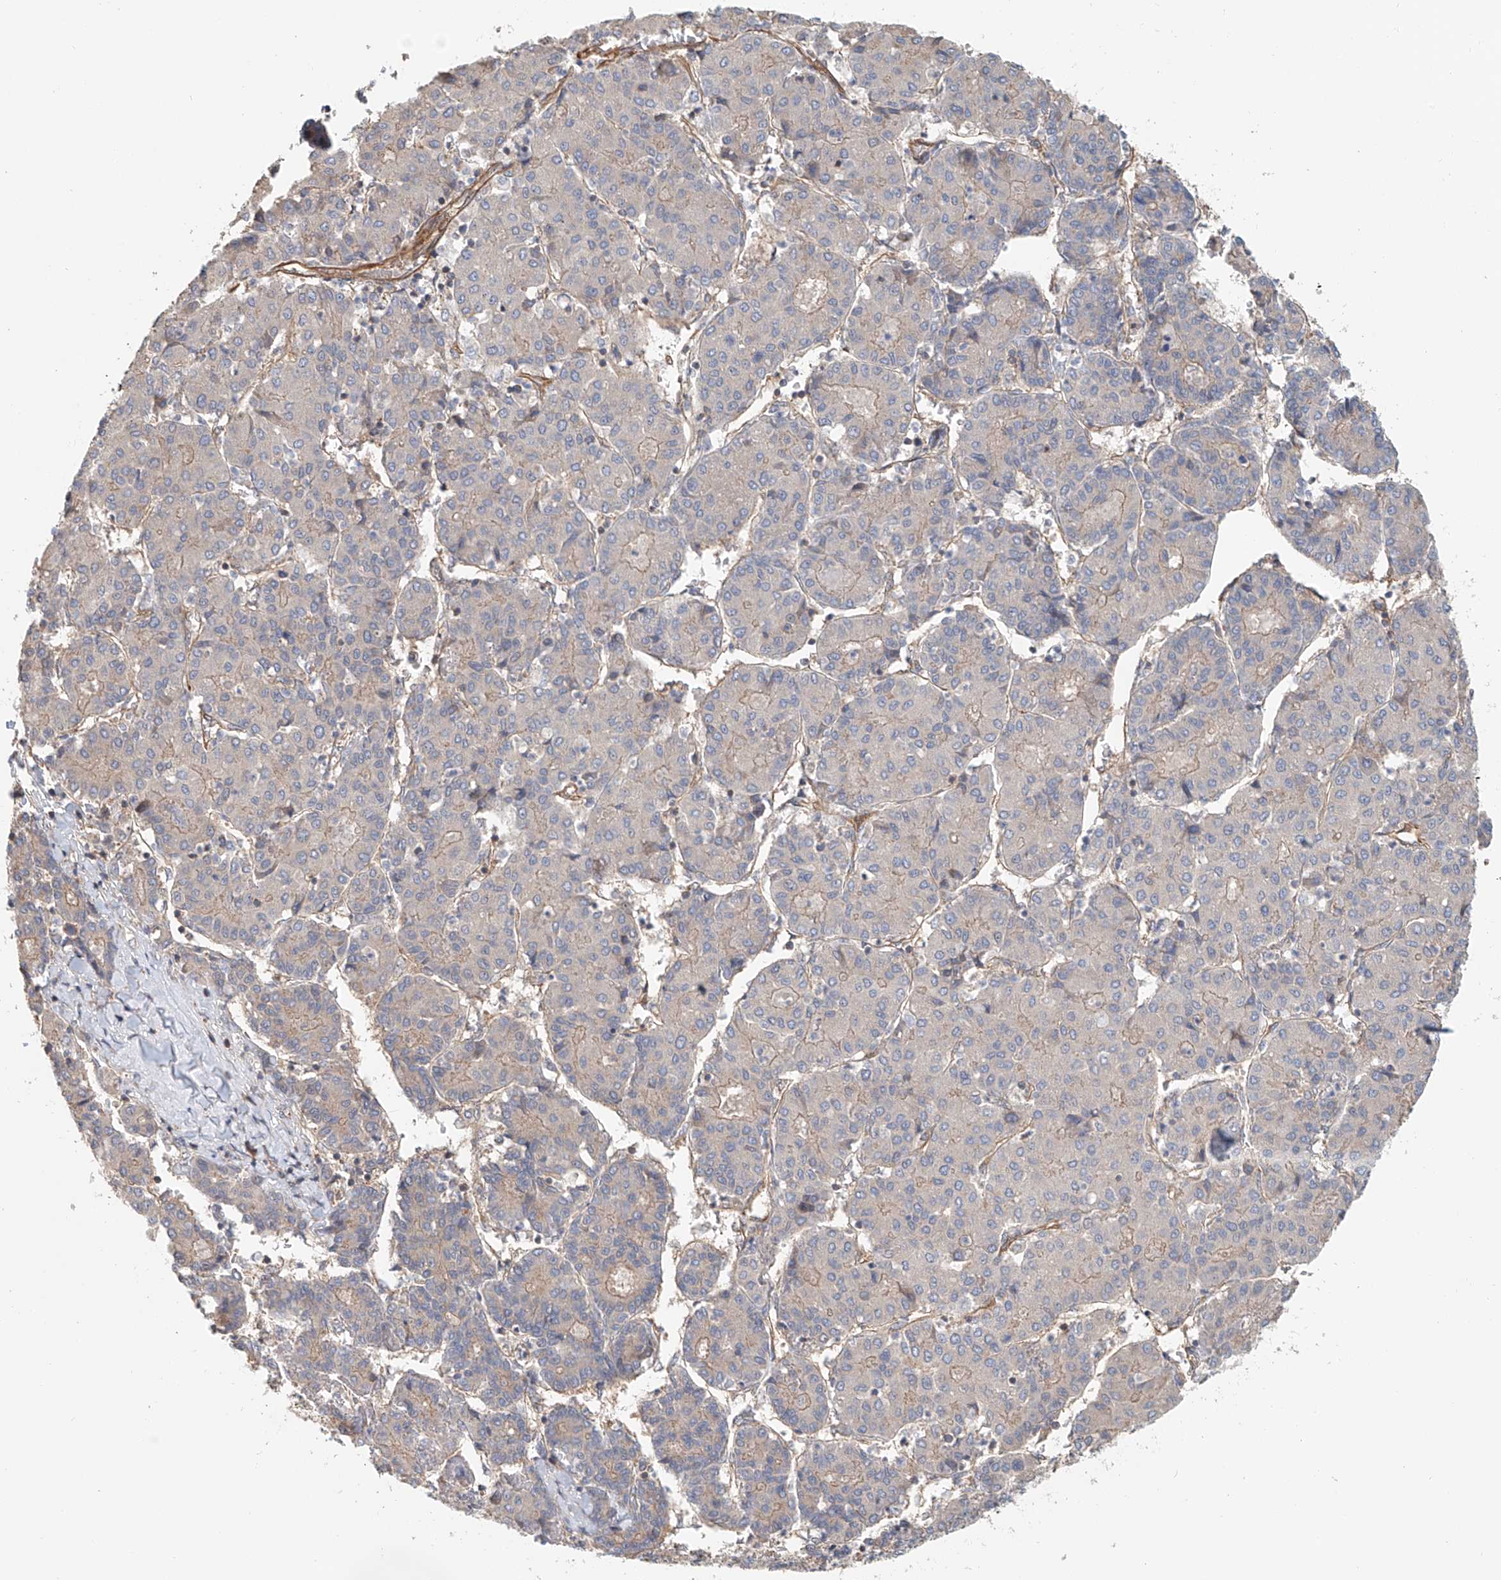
{"staining": {"intensity": "weak", "quantity": "<25%", "location": "cytoplasmic/membranous"}, "tissue": "liver cancer", "cell_type": "Tumor cells", "image_type": "cancer", "snomed": [{"axis": "morphology", "description": "Carcinoma, Hepatocellular, NOS"}, {"axis": "topography", "description": "Liver"}], "caption": "Human liver cancer stained for a protein using IHC demonstrates no positivity in tumor cells.", "gene": "FRYL", "patient": {"sex": "male", "age": 65}}